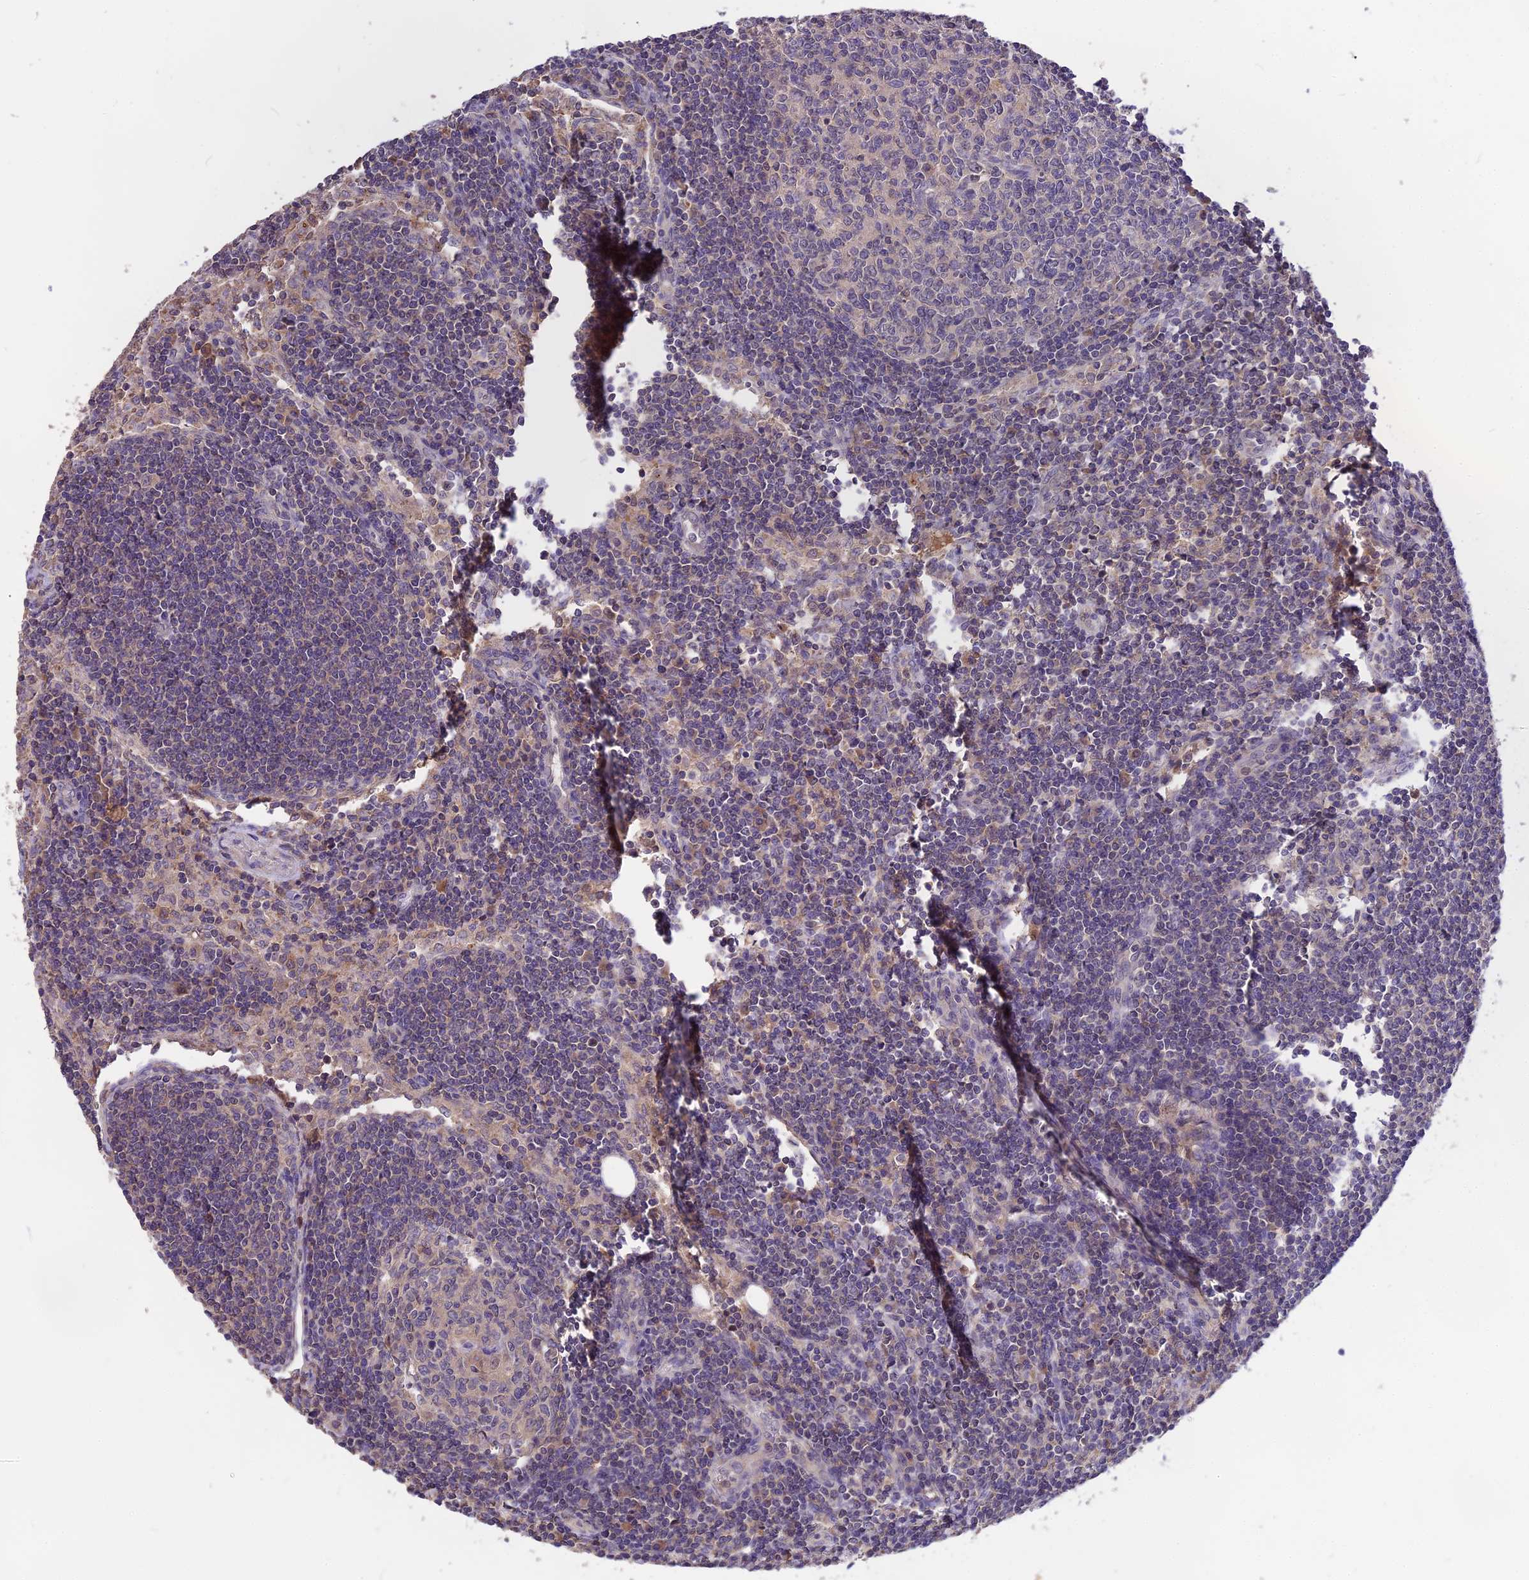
{"staining": {"intensity": "negative", "quantity": "none", "location": "none"}, "tissue": "lymph node", "cell_type": "Germinal center cells", "image_type": "normal", "snomed": [{"axis": "morphology", "description": "Normal tissue, NOS"}, {"axis": "topography", "description": "Lymph node"}], "caption": "Immunohistochemical staining of unremarkable lymph node shows no significant positivity in germinal center cells. (Brightfield microscopy of DAB (3,3'-diaminobenzidine) immunohistochemistry at high magnification).", "gene": "NUDT8", "patient": {"sex": "female", "age": 73}}